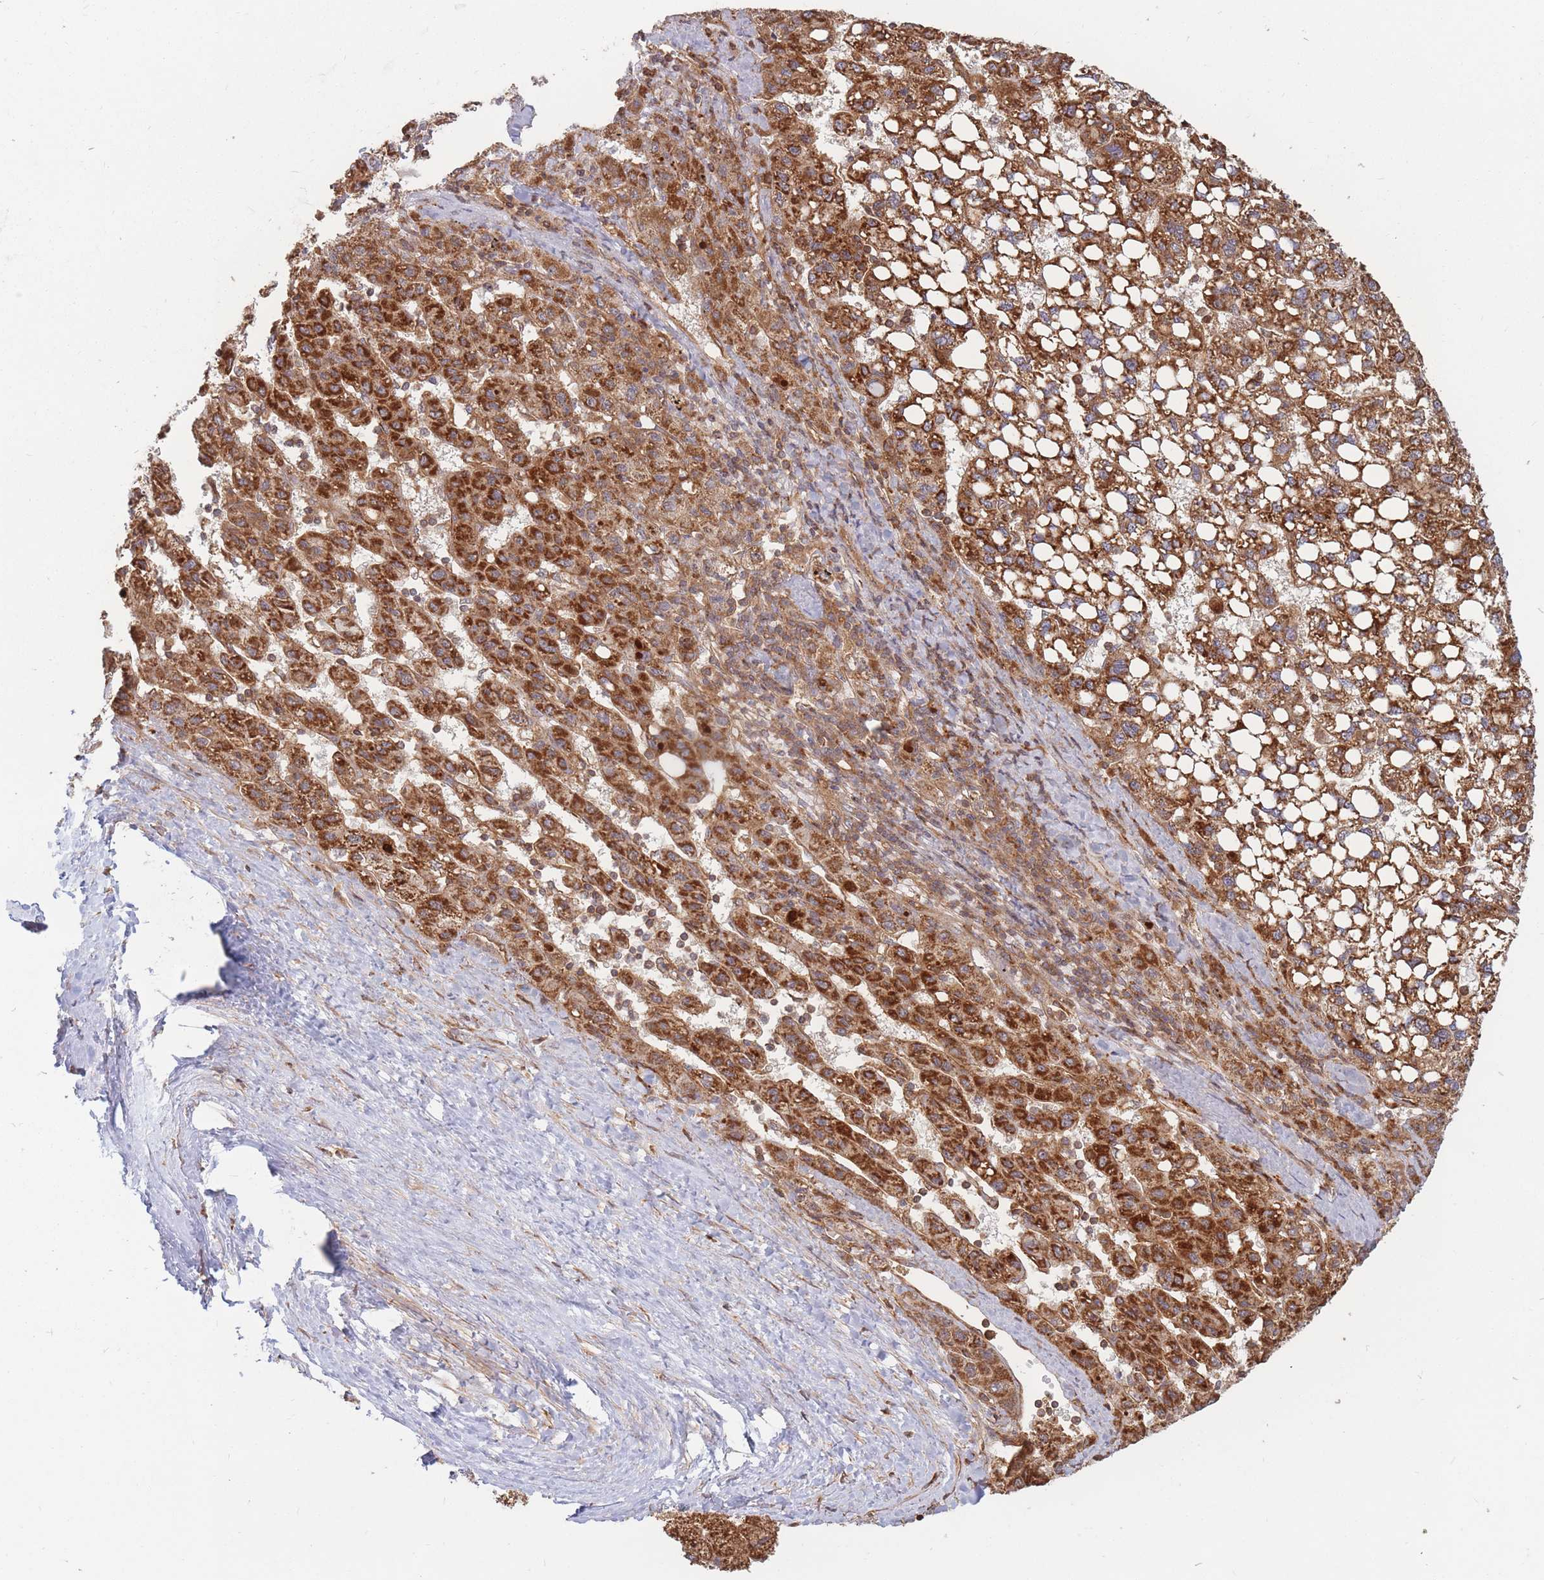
{"staining": {"intensity": "strong", "quantity": ">75%", "location": "cytoplasmic/membranous"}, "tissue": "liver cancer", "cell_type": "Tumor cells", "image_type": "cancer", "snomed": [{"axis": "morphology", "description": "Carcinoma, Hepatocellular, NOS"}, {"axis": "topography", "description": "Liver"}], "caption": "IHC staining of liver hepatocellular carcinoma, which displays high levels of strong cytoplasmic/membranous expression in about >75% of tumor cells indicating strong cytoplasmic/membranous protein staining. The staining was performed using DAB (brown) for protein detection and nuclei were counterstained in hematoxylin (blue).", "gene": "RASSF2", "patient": {"sex": "female", "age": 82}}